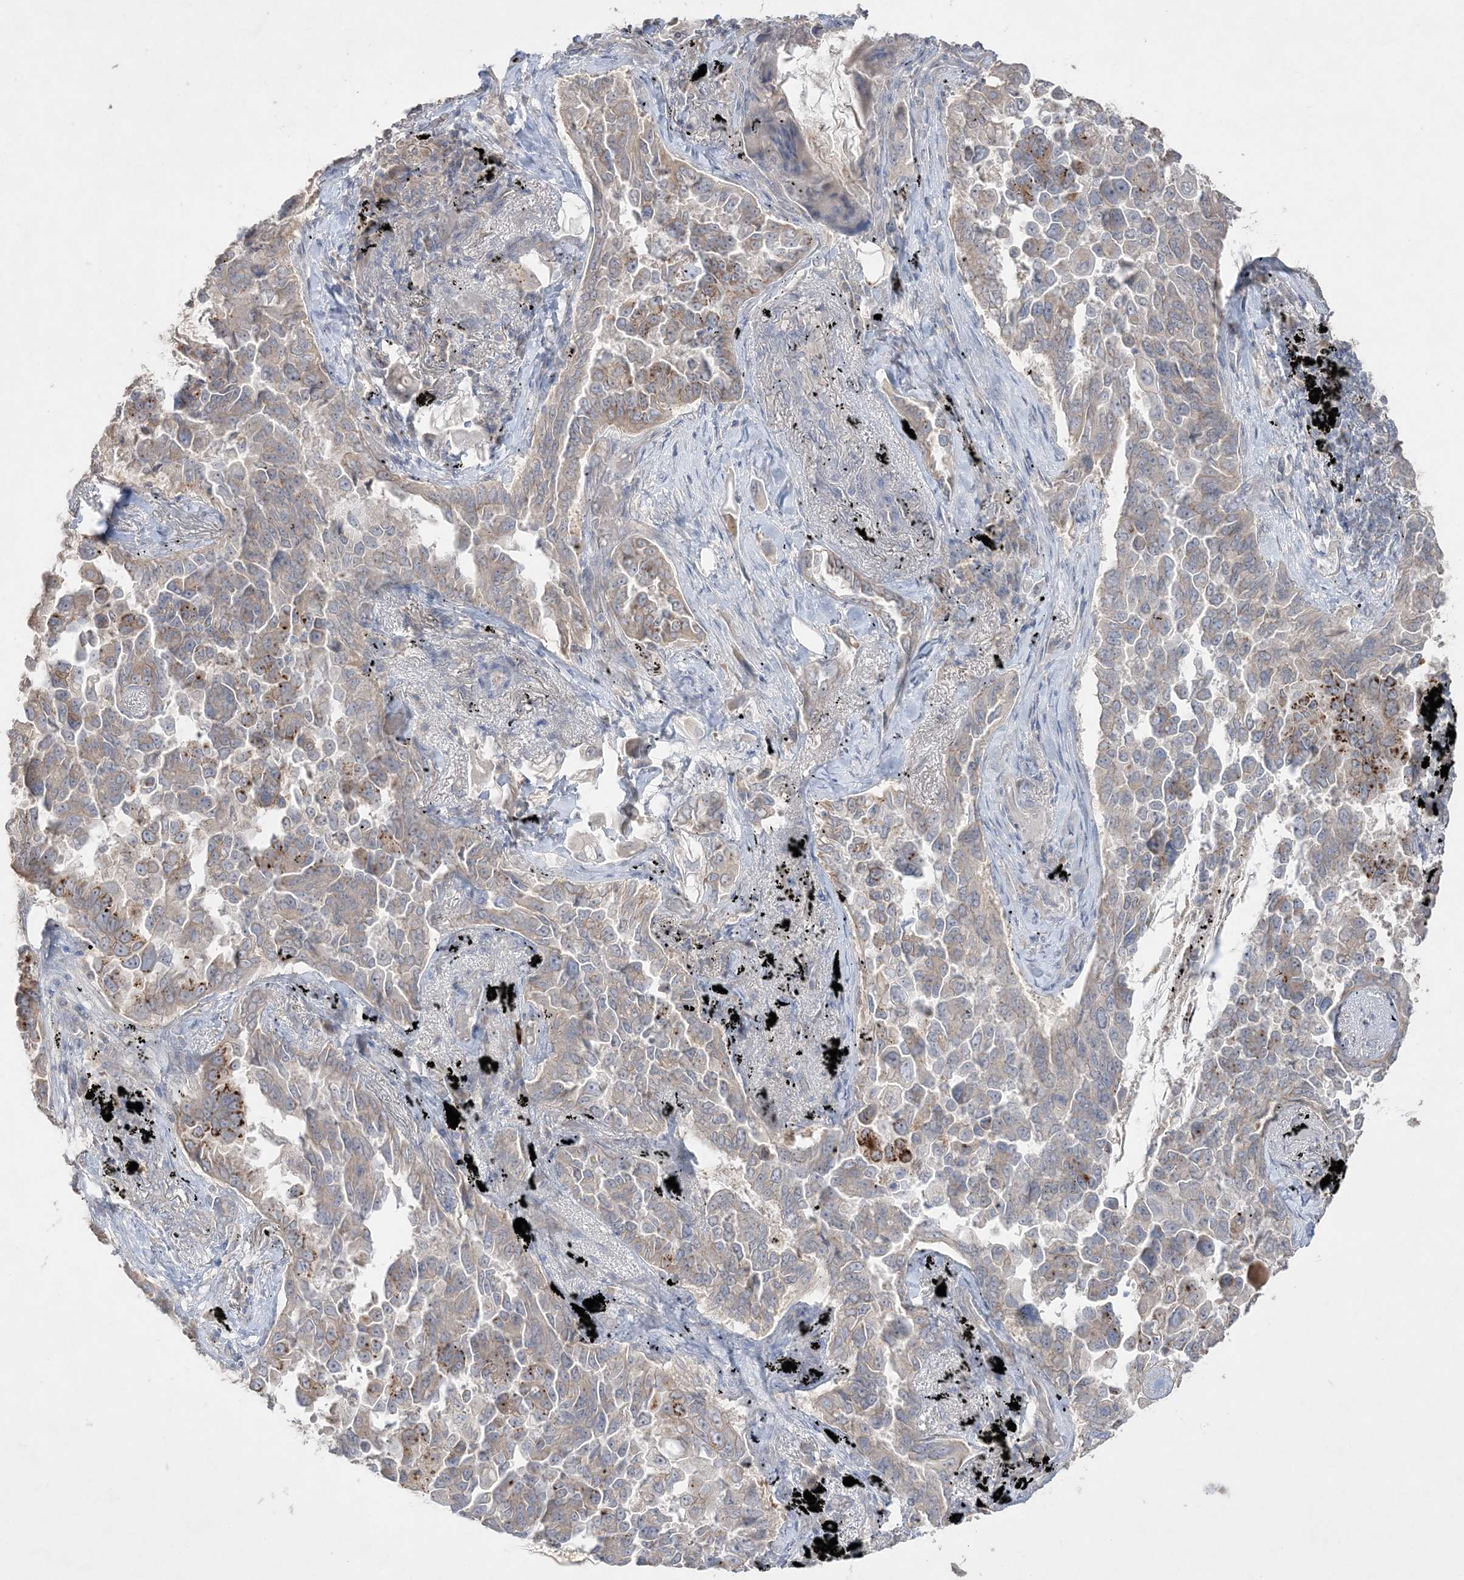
{"staining": {"intensity": "moderate", "quantity": "<25%", "location": "cytoplasmic/membranous"}, "tissue": "lung cancer", "cell_type": "Tumor cells", "image_type": "cancer", "snomed": [{"axis": "morphology", "description": "Adenocarcinoma, NOS"}, {"axis": "topography", "description": "Lung"}], "caption": "Immunohistochemical staining of lung adenocarcinoma displays moderate cytoplasmic/membranous protein expression in approximately <25% of tumor cells.", "gene": "SH3BP4", "patient": {"sex": "female", "age": 67}}